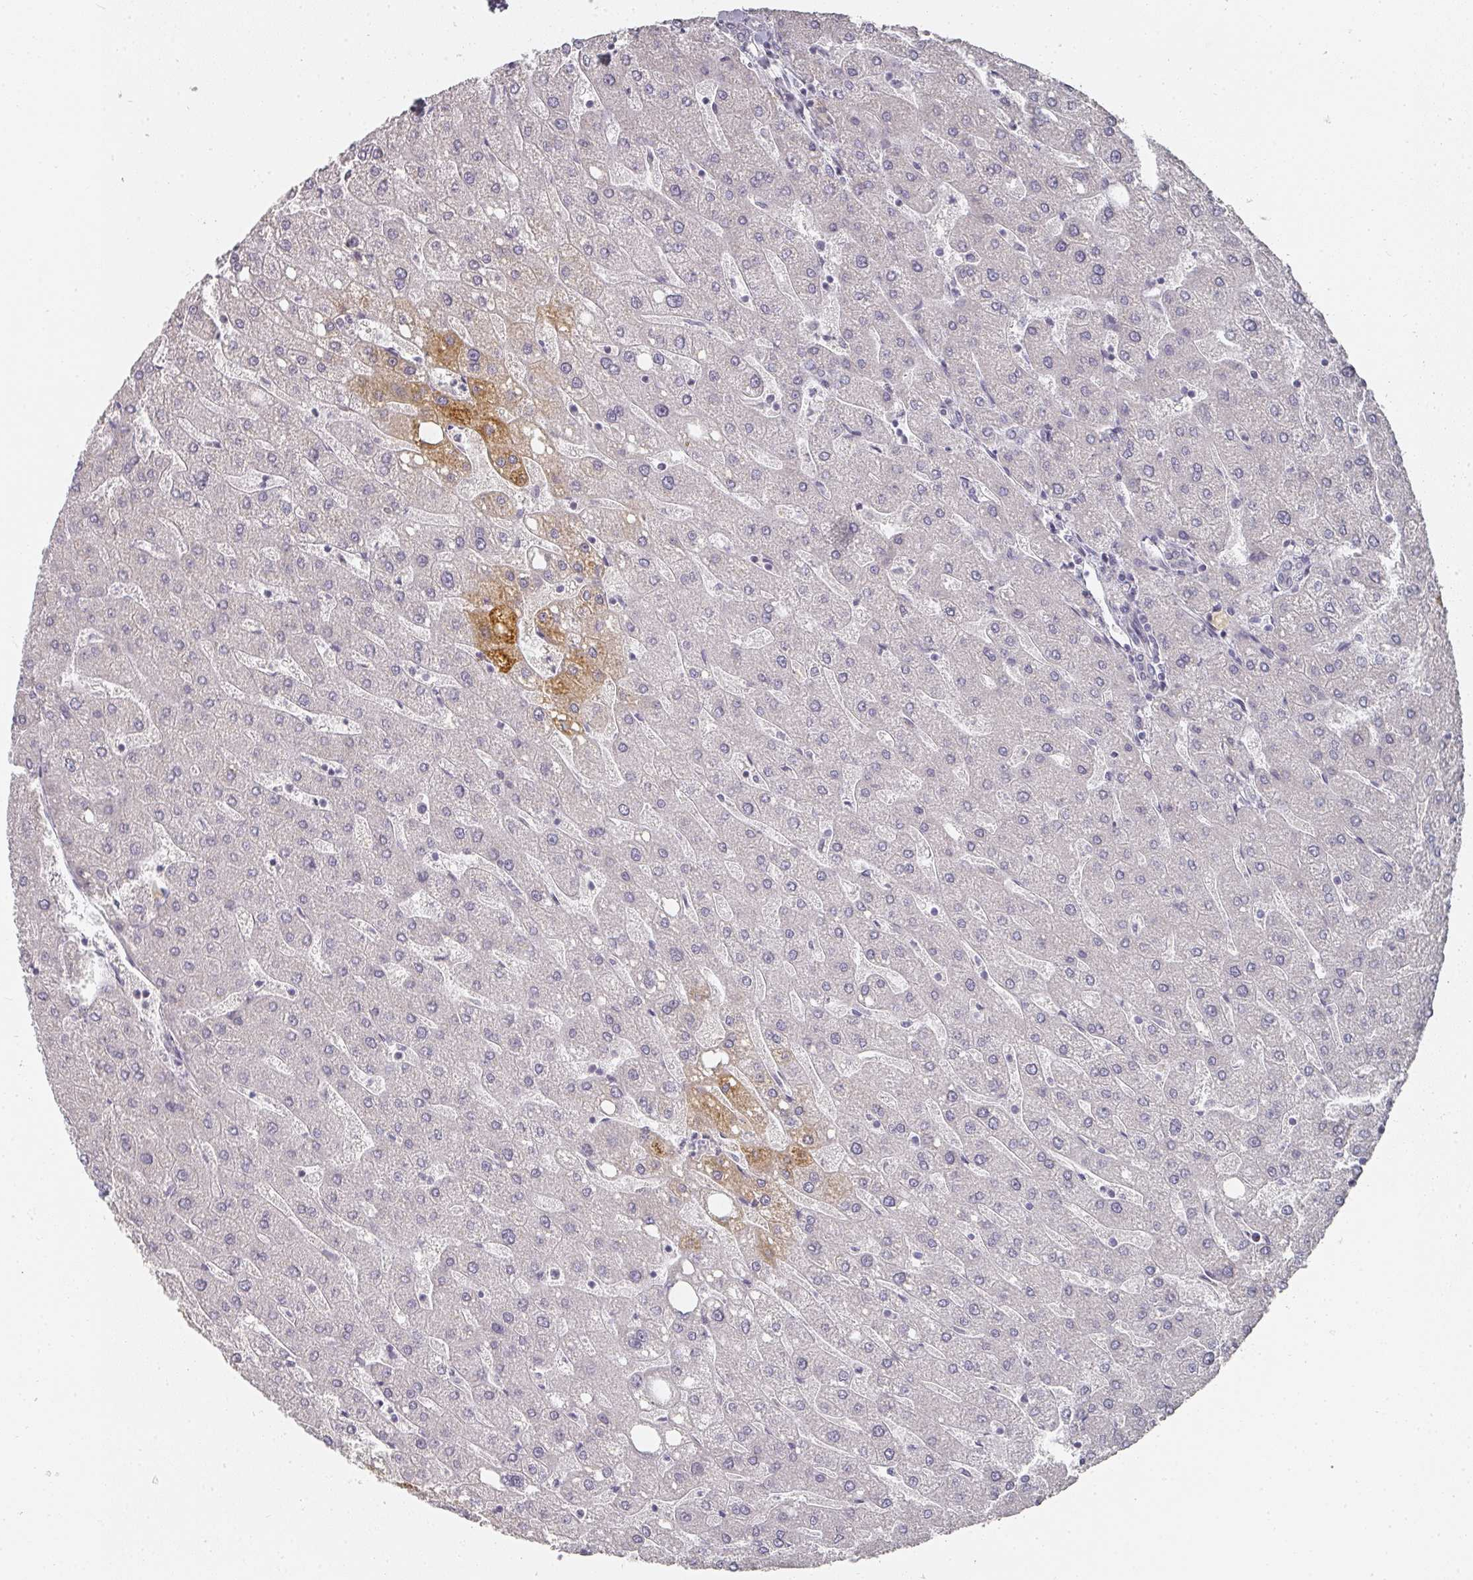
{"staining": {"intensity": "negative", "quantity": "none", "location": "none"}, "tissue": "liver", "cell_type": "Cholangiocytes", "image_type": "normal", "snomed": [{"axis": "morphology", "description": "Normal tissue, NOS"}, {"axis": "topography", "description": "Liver"}], "caption": "Immunohistochemistry micrograph of benign liver stained for a protein (brown), which exhibits no staining in cholangiocytes.", "gene": "SHISA2", "patient": {"sex": "male", "age": 67}}